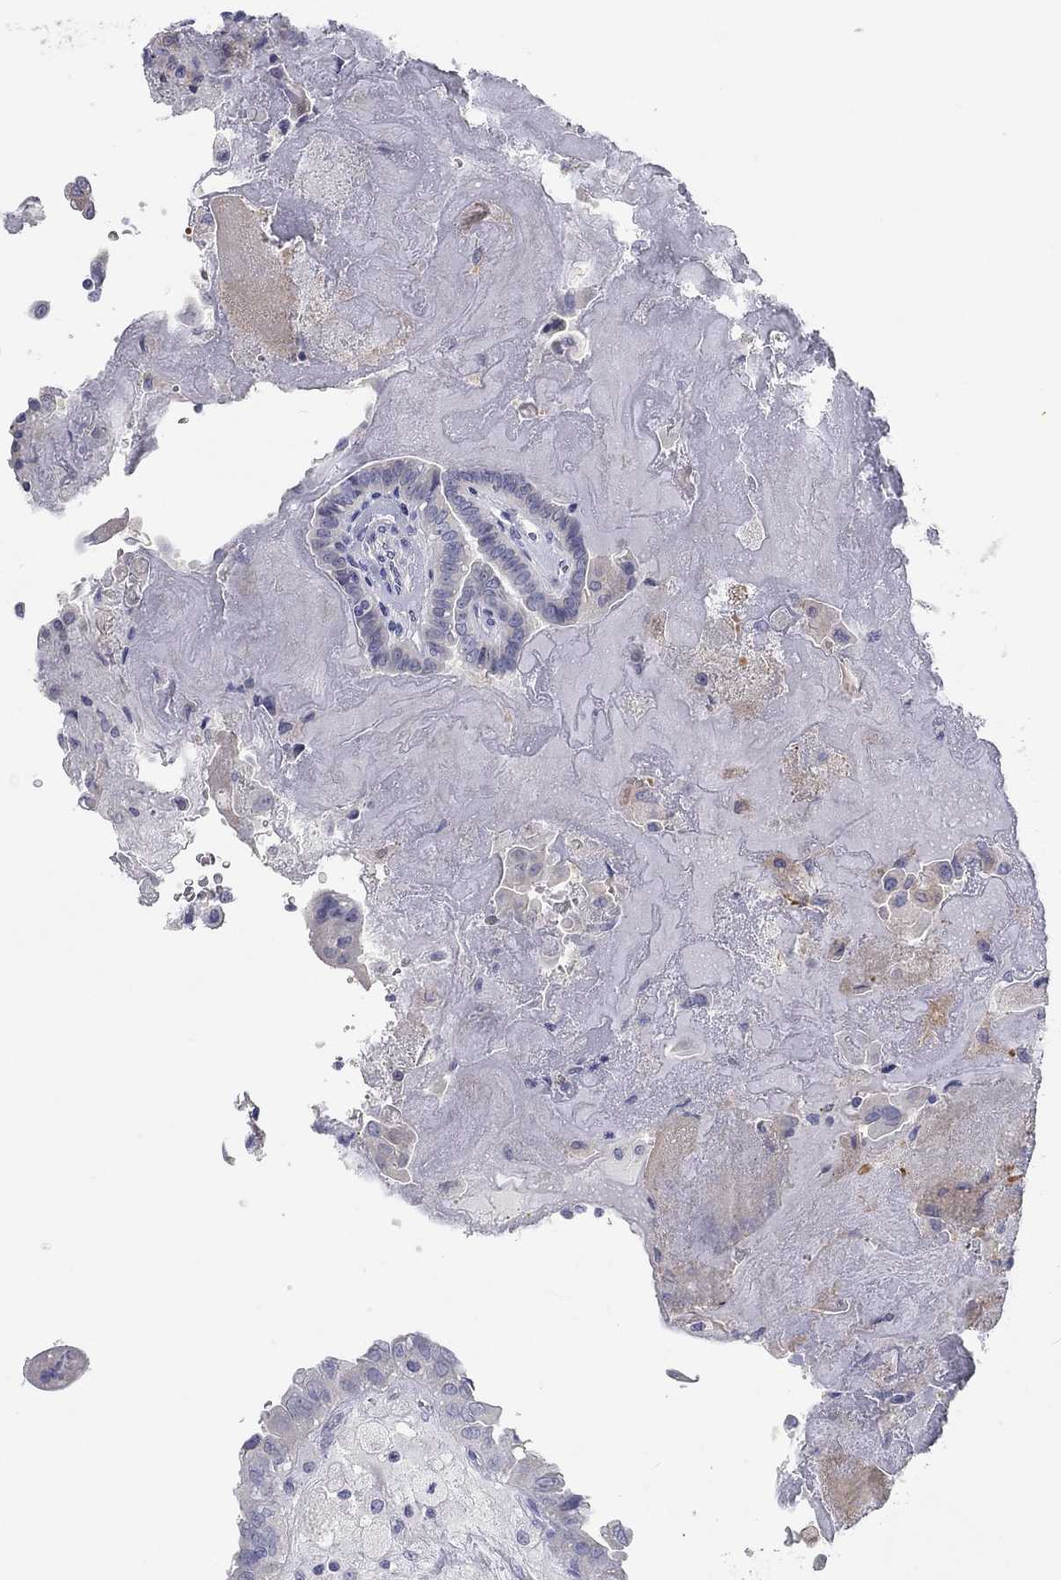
{"staining": {"intensity": "negative", "quantity": "none", "location": "none"}, "tissue": "thyroid cancer", "cell_type": "Tumor cells", "image_type": "cancer", "snomed": [{"axis": "morphology", "description": "Papillary adenocarcinoma, NOS"}, {"axis": "topography", "description": "Thyroid gland"}], "caption": "Thyroid cancer stained for a protein using immunohistochemistry (IHC) demonstrates no positivity tumor cells.", "gene": "CALB1", "patient": {"sex": "female", "age": 37}}